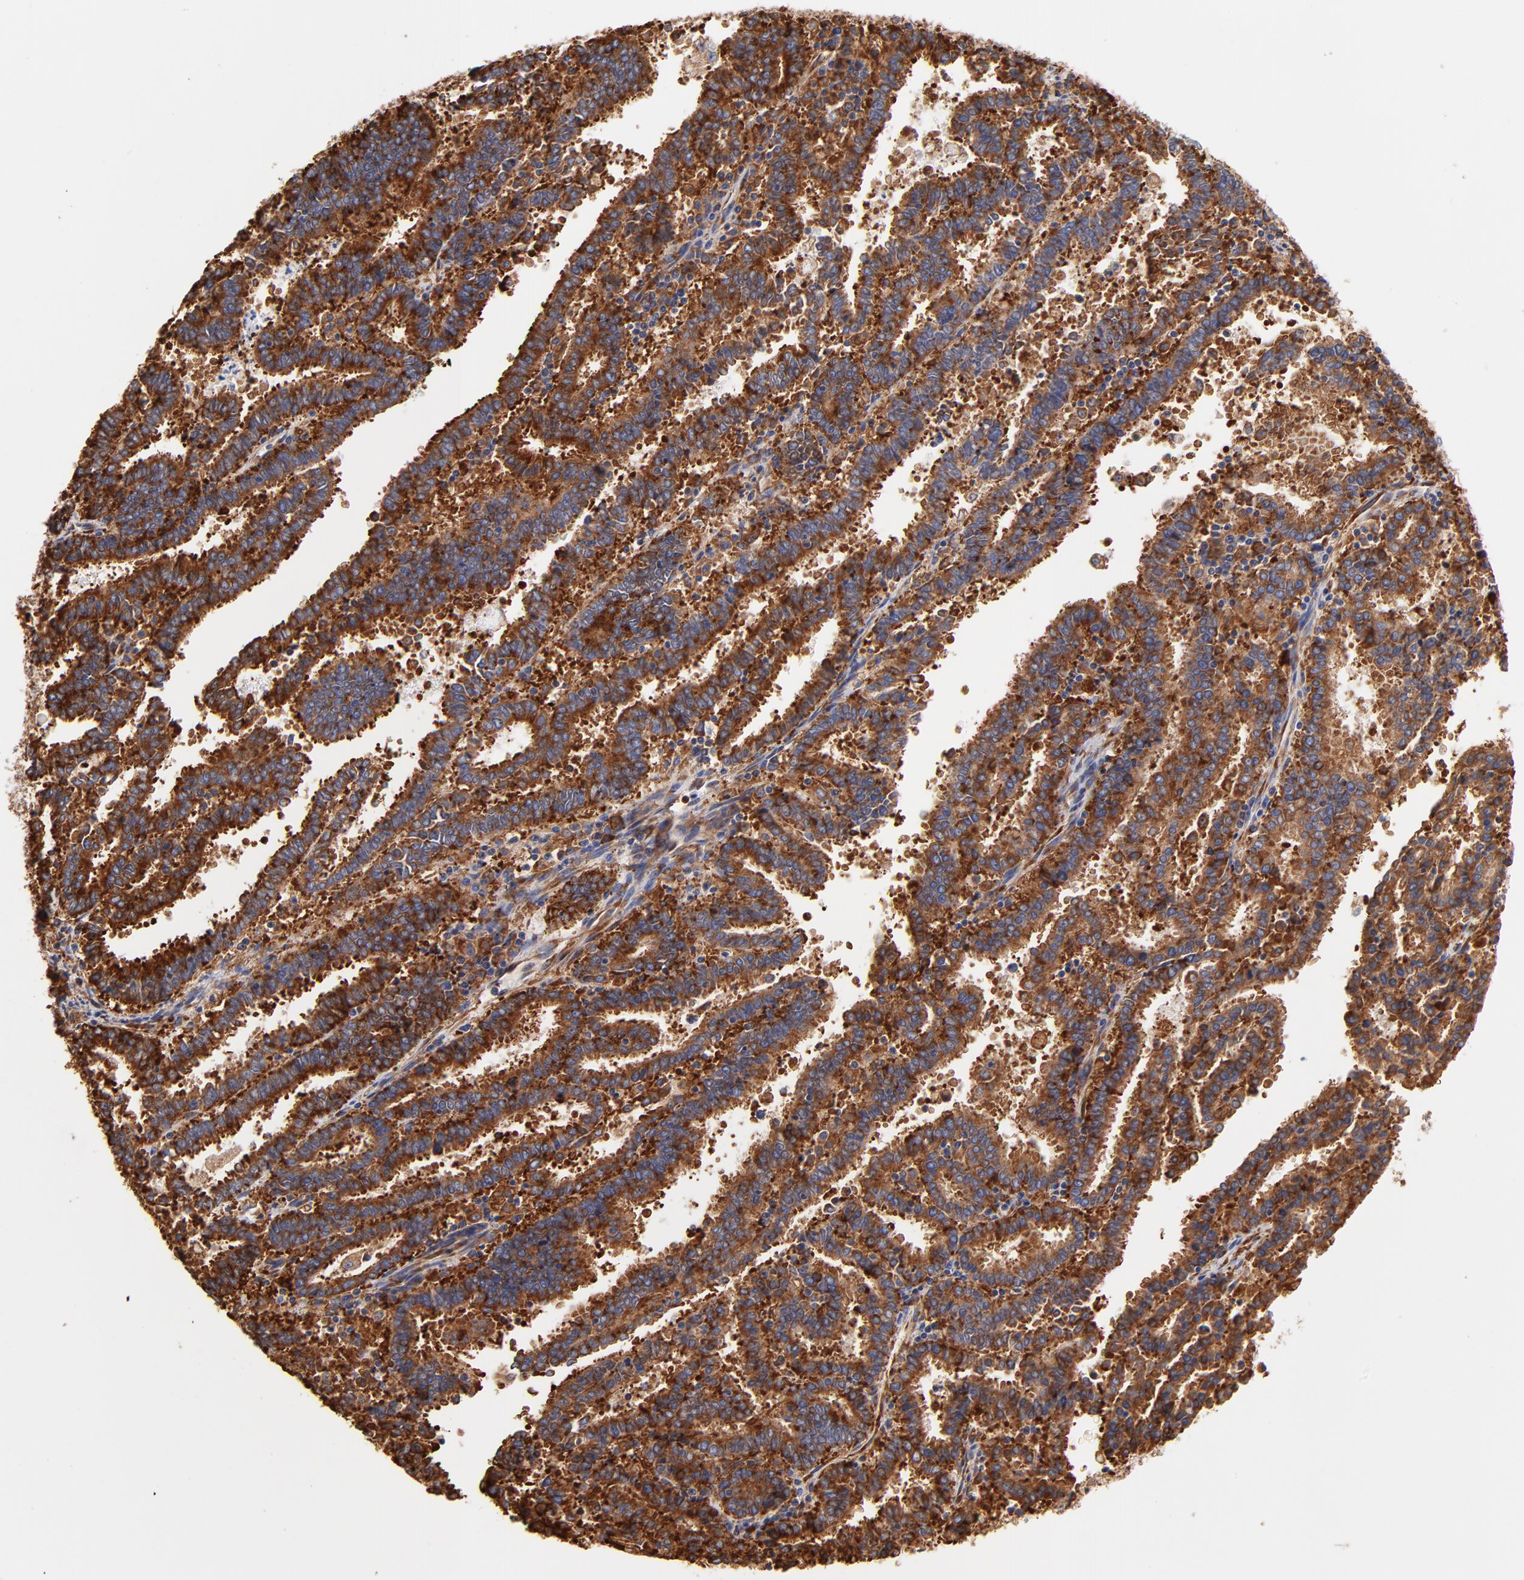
{"staining": {"intensity": "strong", "quantity": ">75%", "location": "cytoplasmic/membranous"}, "tissue": "endometrial cancer", "cell_type": "Tumor cells", "image_type": "cancer", "snomed": [{"axis": "morphology", "description": "Adenocarcinoma, NOS"}, {"axis": "topography", "description": "Uterus"}], "caption": "Brown immunohistochemical staining in endometrial cancer (adenocarcinoma) displays strong cytoplasmic/membranous positivity in about >75% of tumor cells.", "gene": "RPL27", "patient": {"sex": "female", "age": 83}}